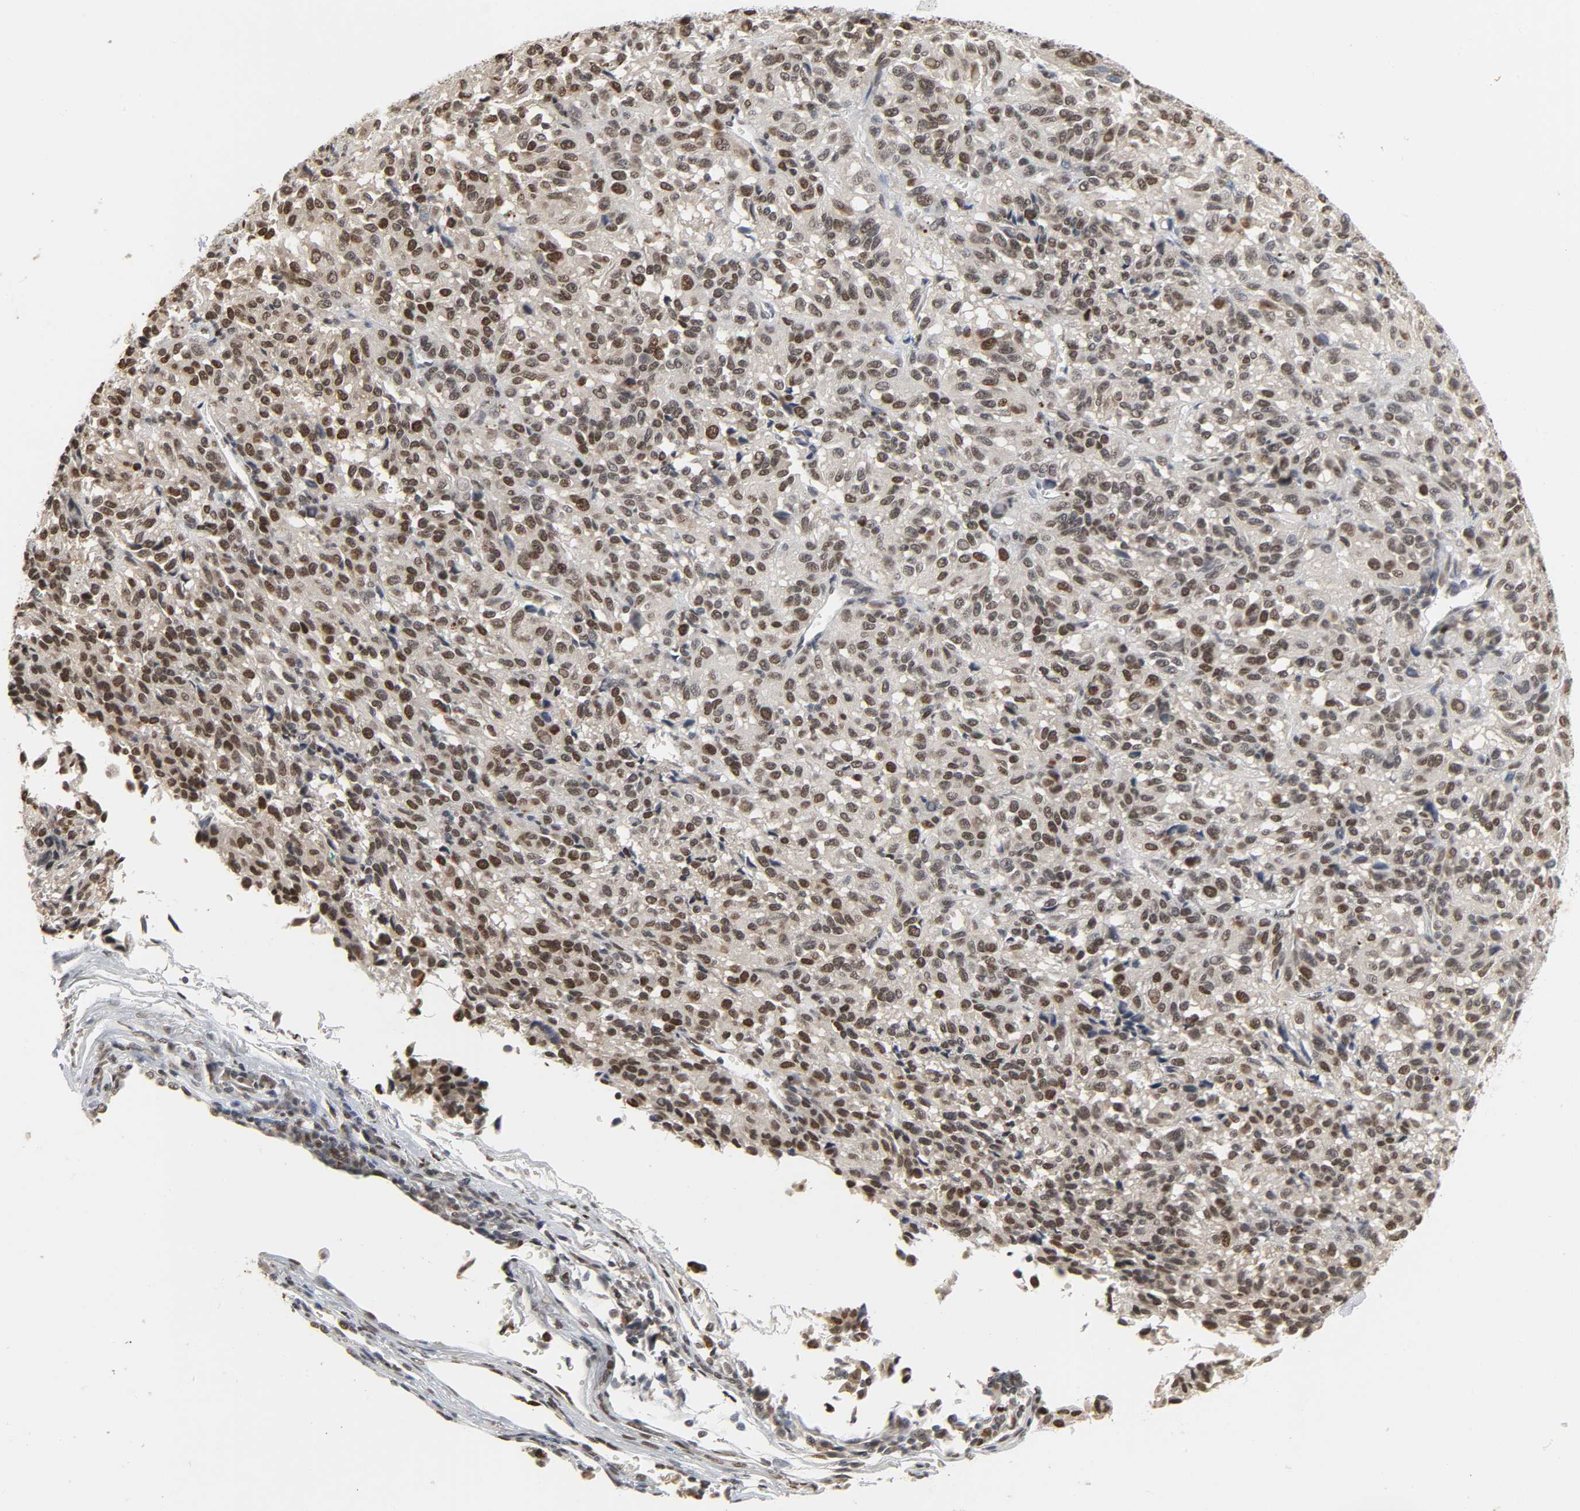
{"staining": {"intensity": "weak", "quantity": ">75%", "location": "nuclear"}, "tissue": "melanoma", "cell_type": "Tumor cells", "image_type": "cancer", "snomed": [{"axis": "morphology", "description": "Malignant melanoma, Metastatic site"}, {"axis": "topography", "description": "Lung"}], "caption": "This is an image of immunohistochemistry (IHC) staining of malignant melanoma (metastatic site), which shows weak expression in the nuclear of tumor cells.", "gene": "DAZAP1", "patient": {"sex": "male", "age": 64}}